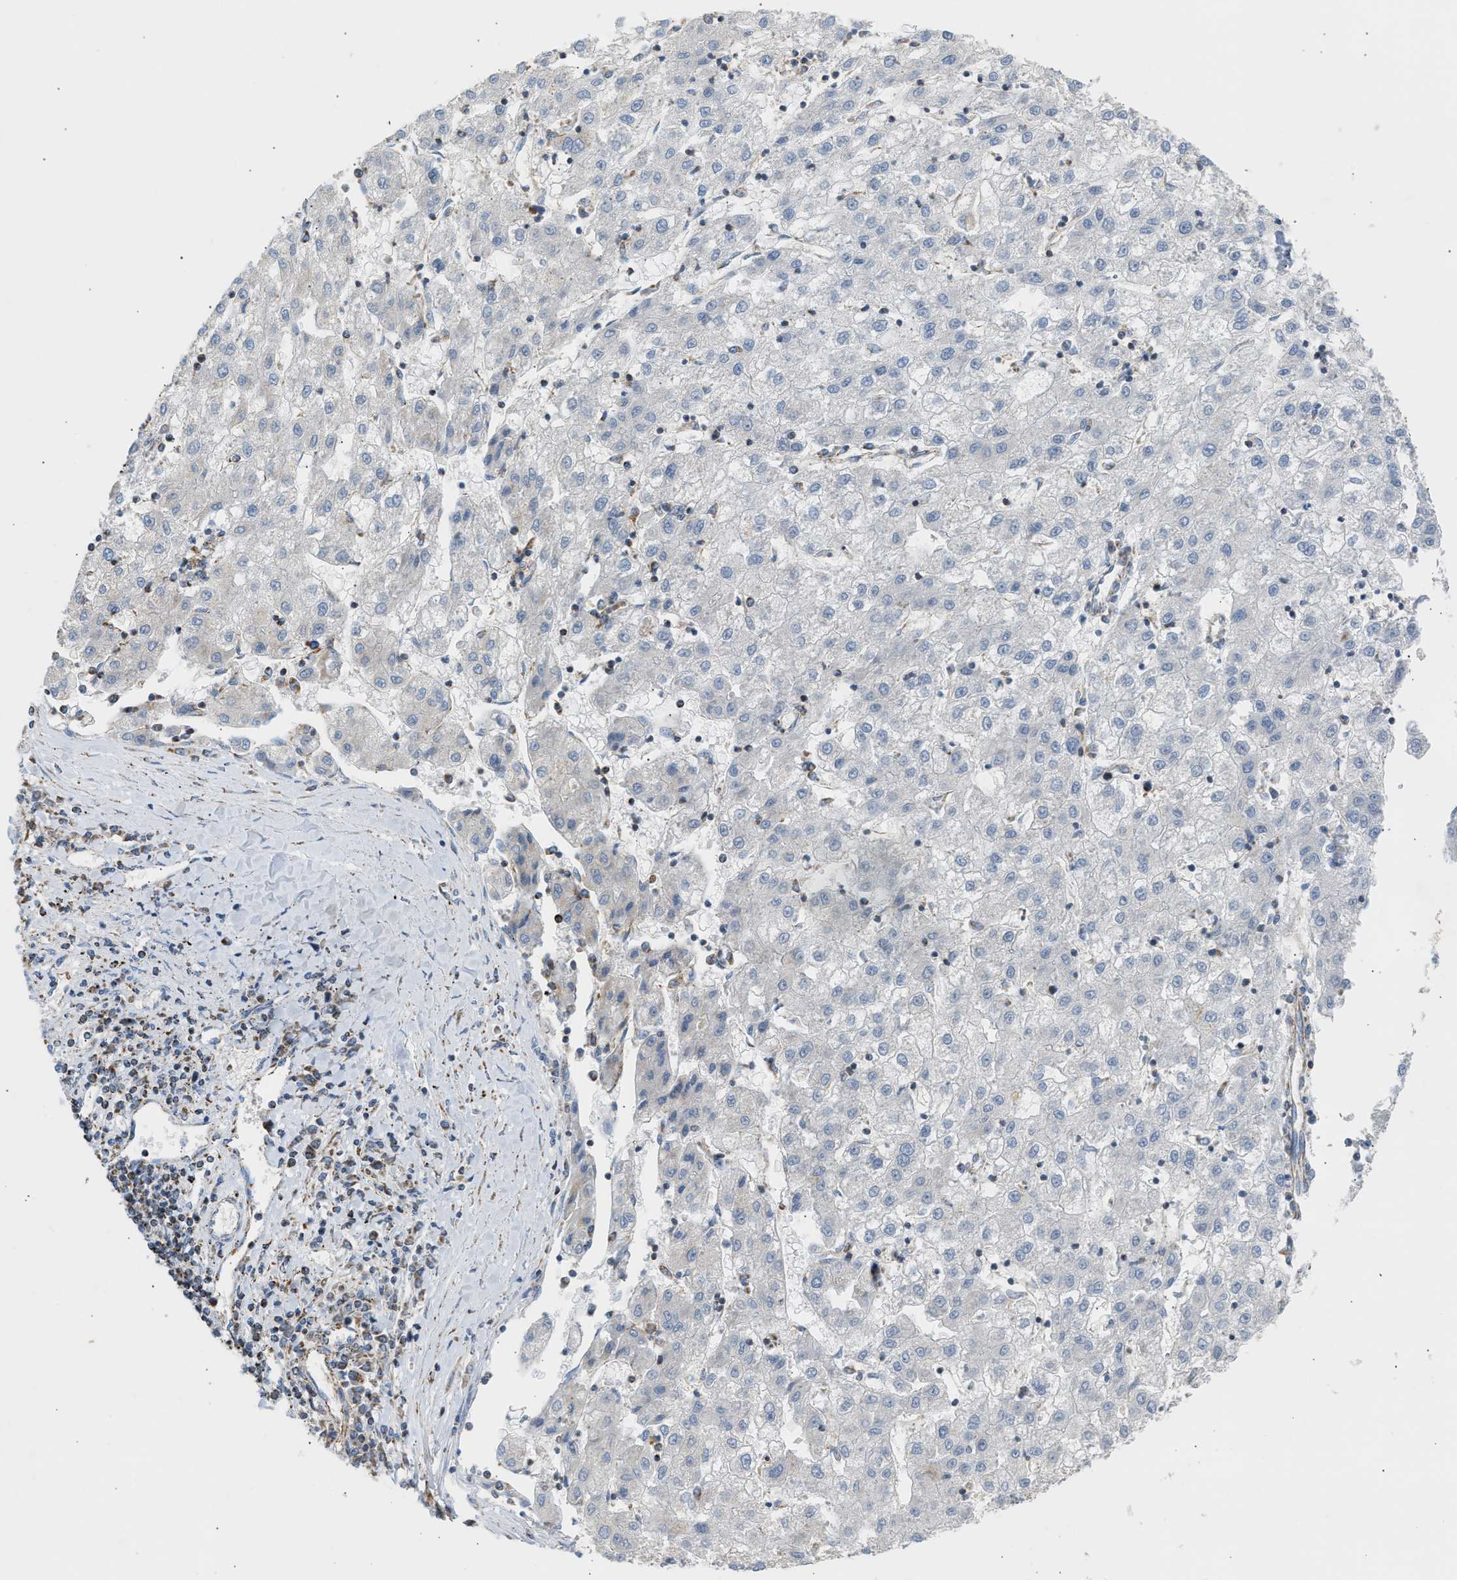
{"staining": {"intensity": "negative", "quantity": "none", "location": "none"}, "tissue": "liver cancer", "cell_type": "Tumor cells", "image_type": "cancer", "snomed": [{"axis": "morphology", "description": "Carcinoma, Hepatocellular, NOS"}, {"axis": "topography", "description": "Liver"}], "caption": "Micrograph shows no protein expression in tumor cells of liver cancer tissue.", "gene": "OGDH", "patient": {"sex": "male", "age": 72}}